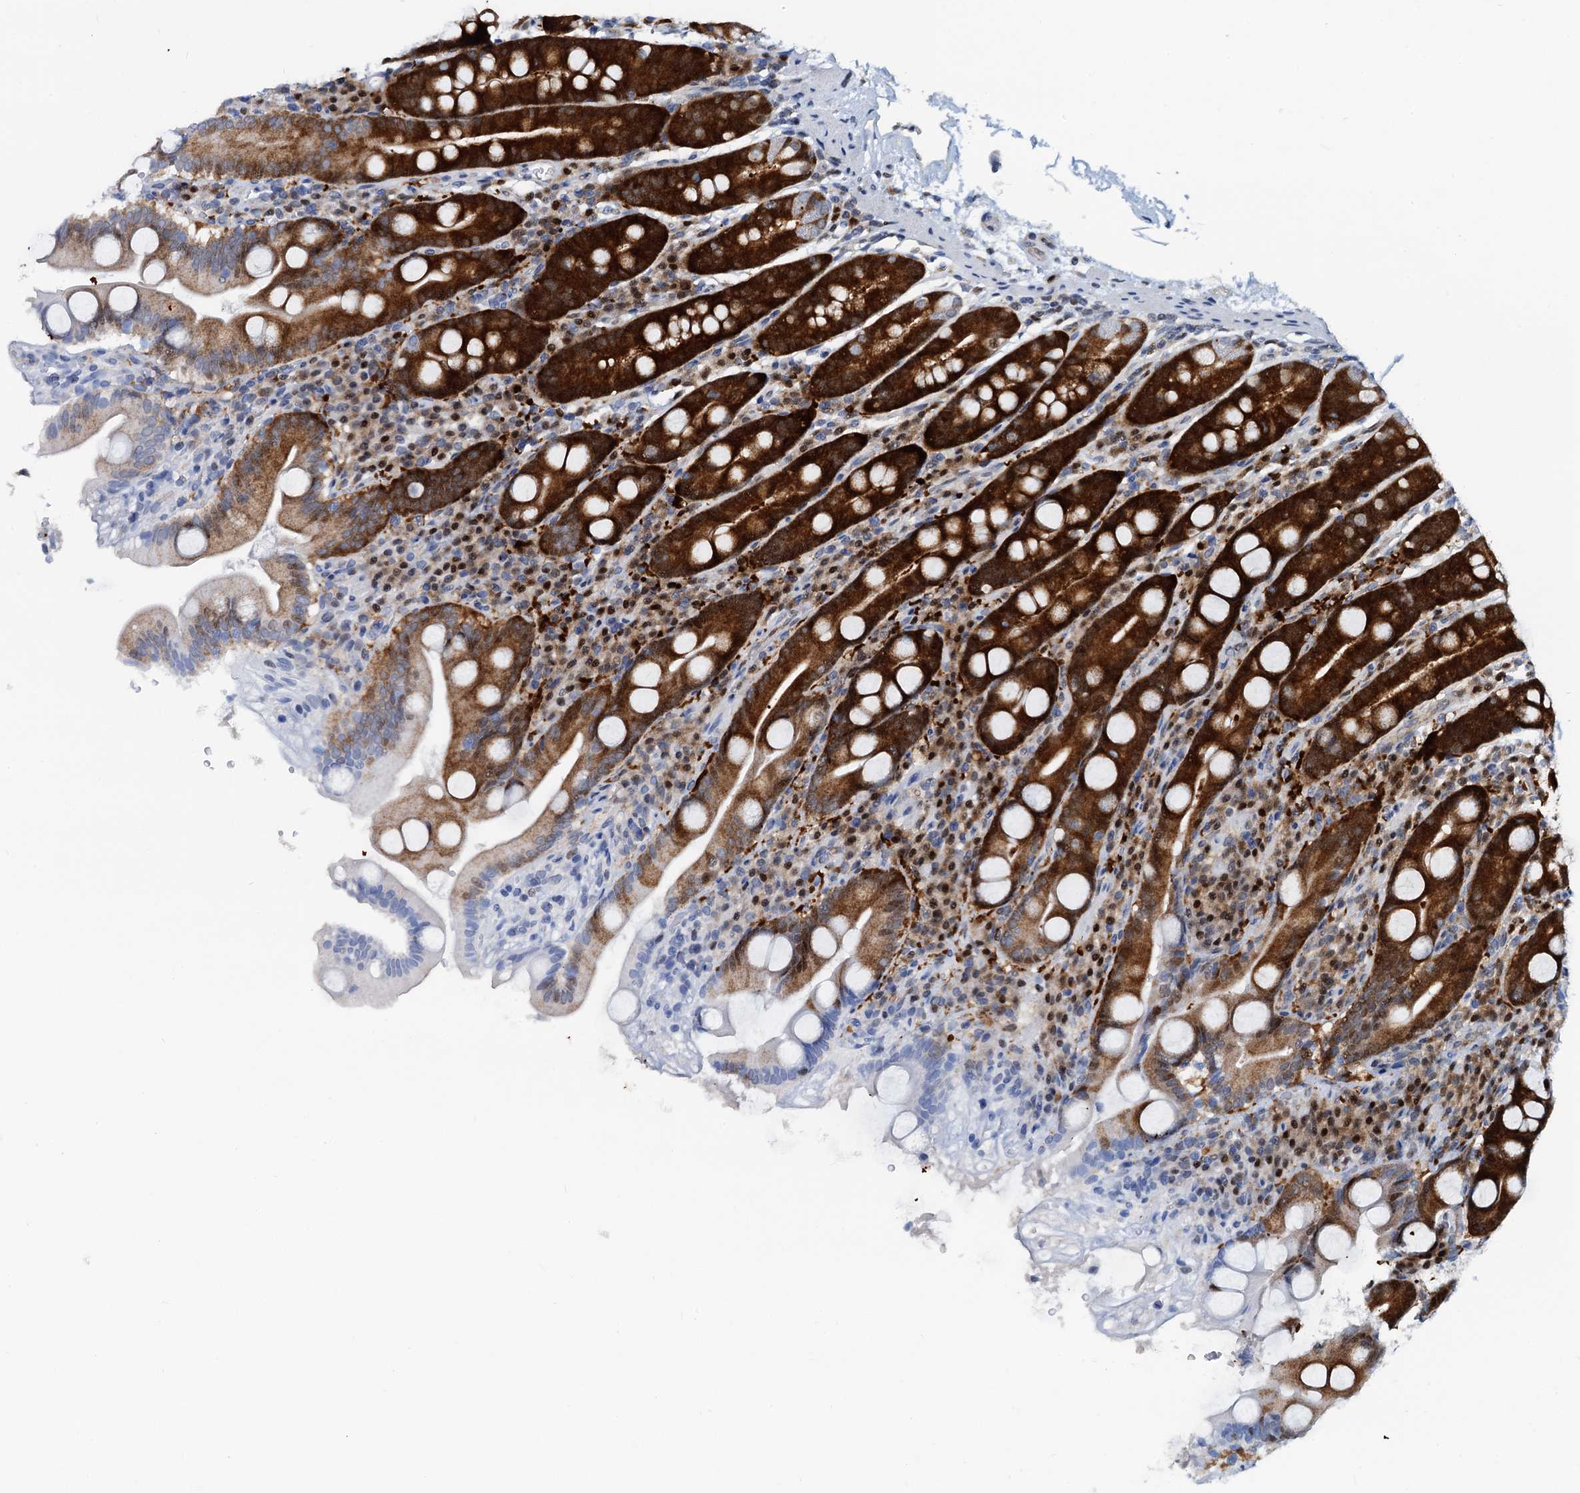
{"staining": {"intensity": "strong", "quantity": "25%-75%", "location": "cytoplasmic/membranous,nuclear"}, "tissue": "duodenum", "cell_type": "Glandular cells", "image_type": "normal", "snomed": [{"axis": "morphology", "description": "Normal tissue, NOS"}, {"axis": "topography", "description": "Duodenum"}], "caption": "Brown immunohistochemical staining in unremarkable duodenum reveals strong cytoplasmic/membranous,nuclear staining in about 25%-75% of glandular cells. (DAB (3,3'-diaminobenzidine) IHC, brown staining for protein, blue staining for nuclei).", "gene": "PTGES3", "patient": {"sex": "male", "age": 35}}